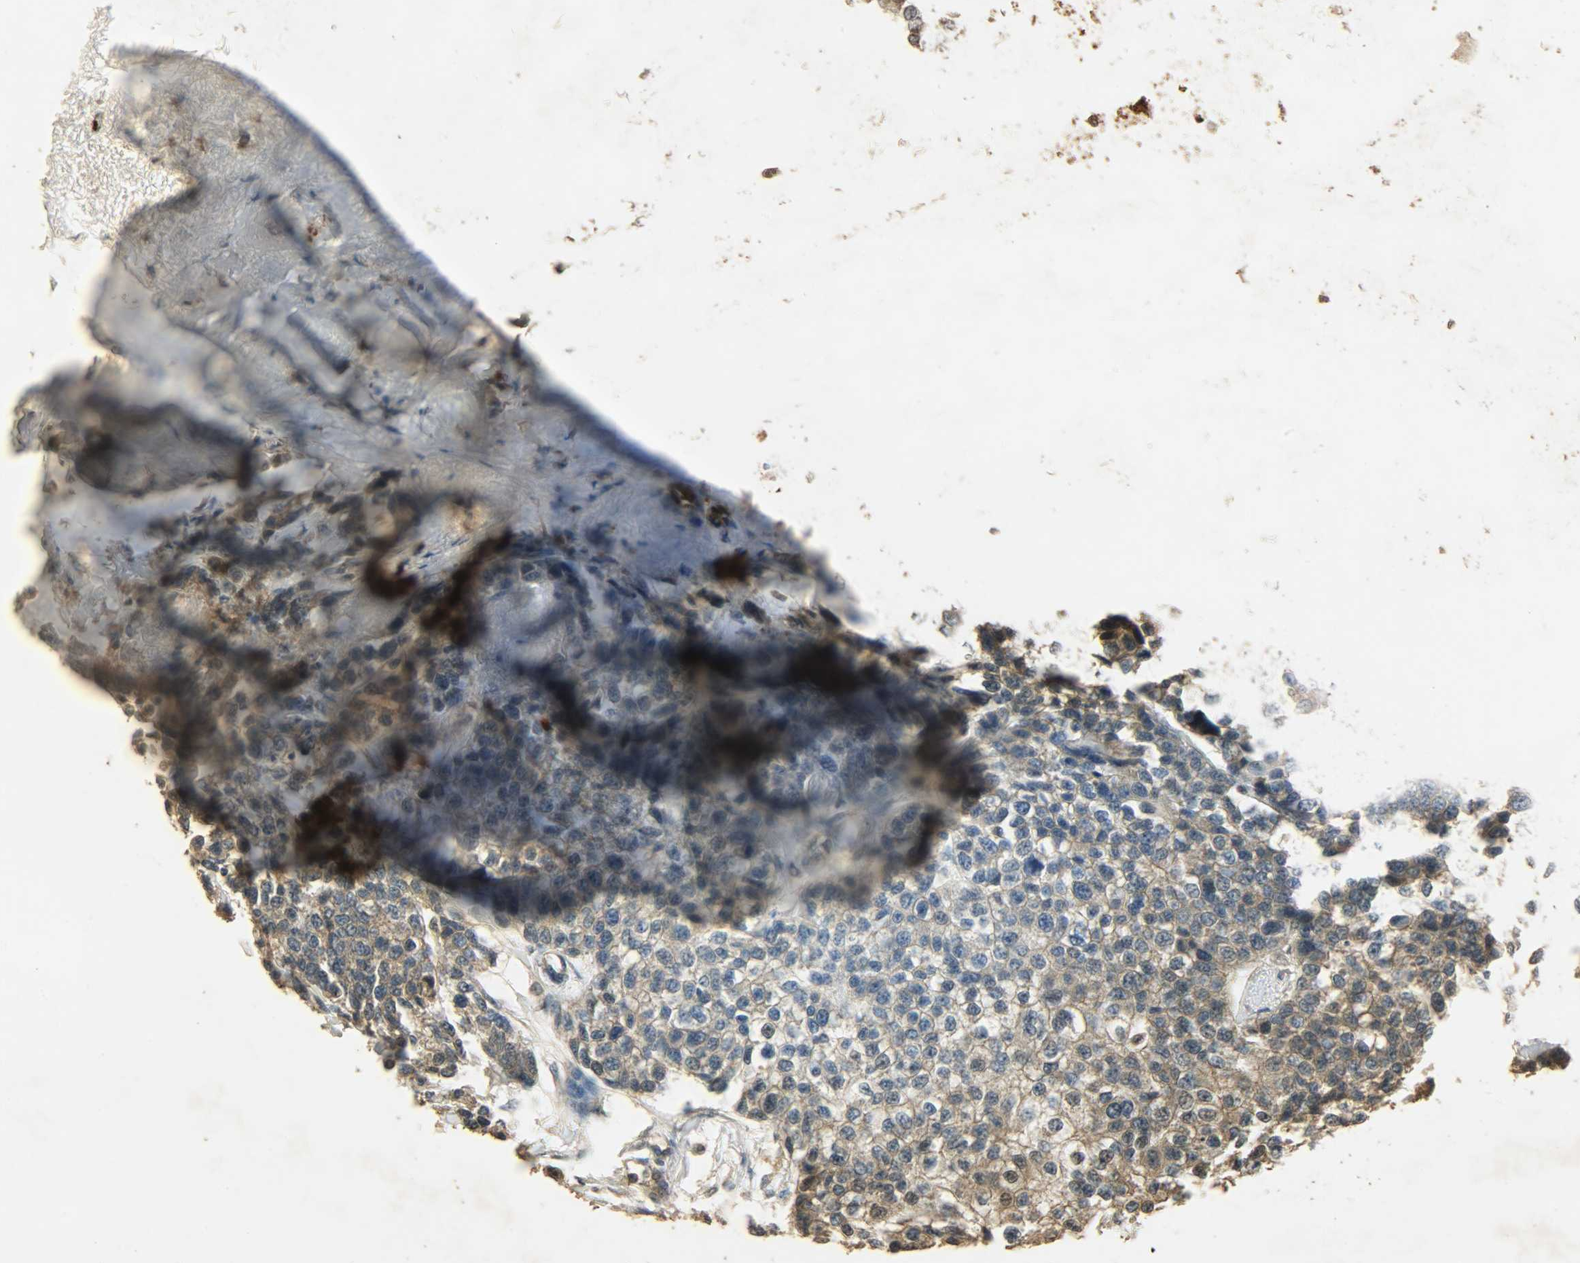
{"staining": {"intensity": "moderate", "quantity": ">75%", "location": "cytoplasmic/membranous,nuclear"}, "tissue": "breast cancer", "cell_type": "Tumor cells", "image_type": "cancer", "snomed": [{"axis": "morphology", "description": "Duct carcinoma"}, {"axis": "topography", "description": "Breast"}], "caption": "Breast invasive ductal carcinoma tissue demonstrates moderate cytoplasmic/membranous and nuclear staining in about >75% of tumor cells, visualized by immunohistochemistry.", "gene": "ATP2B1", "patient": {"sex": "female", "age": 51}}